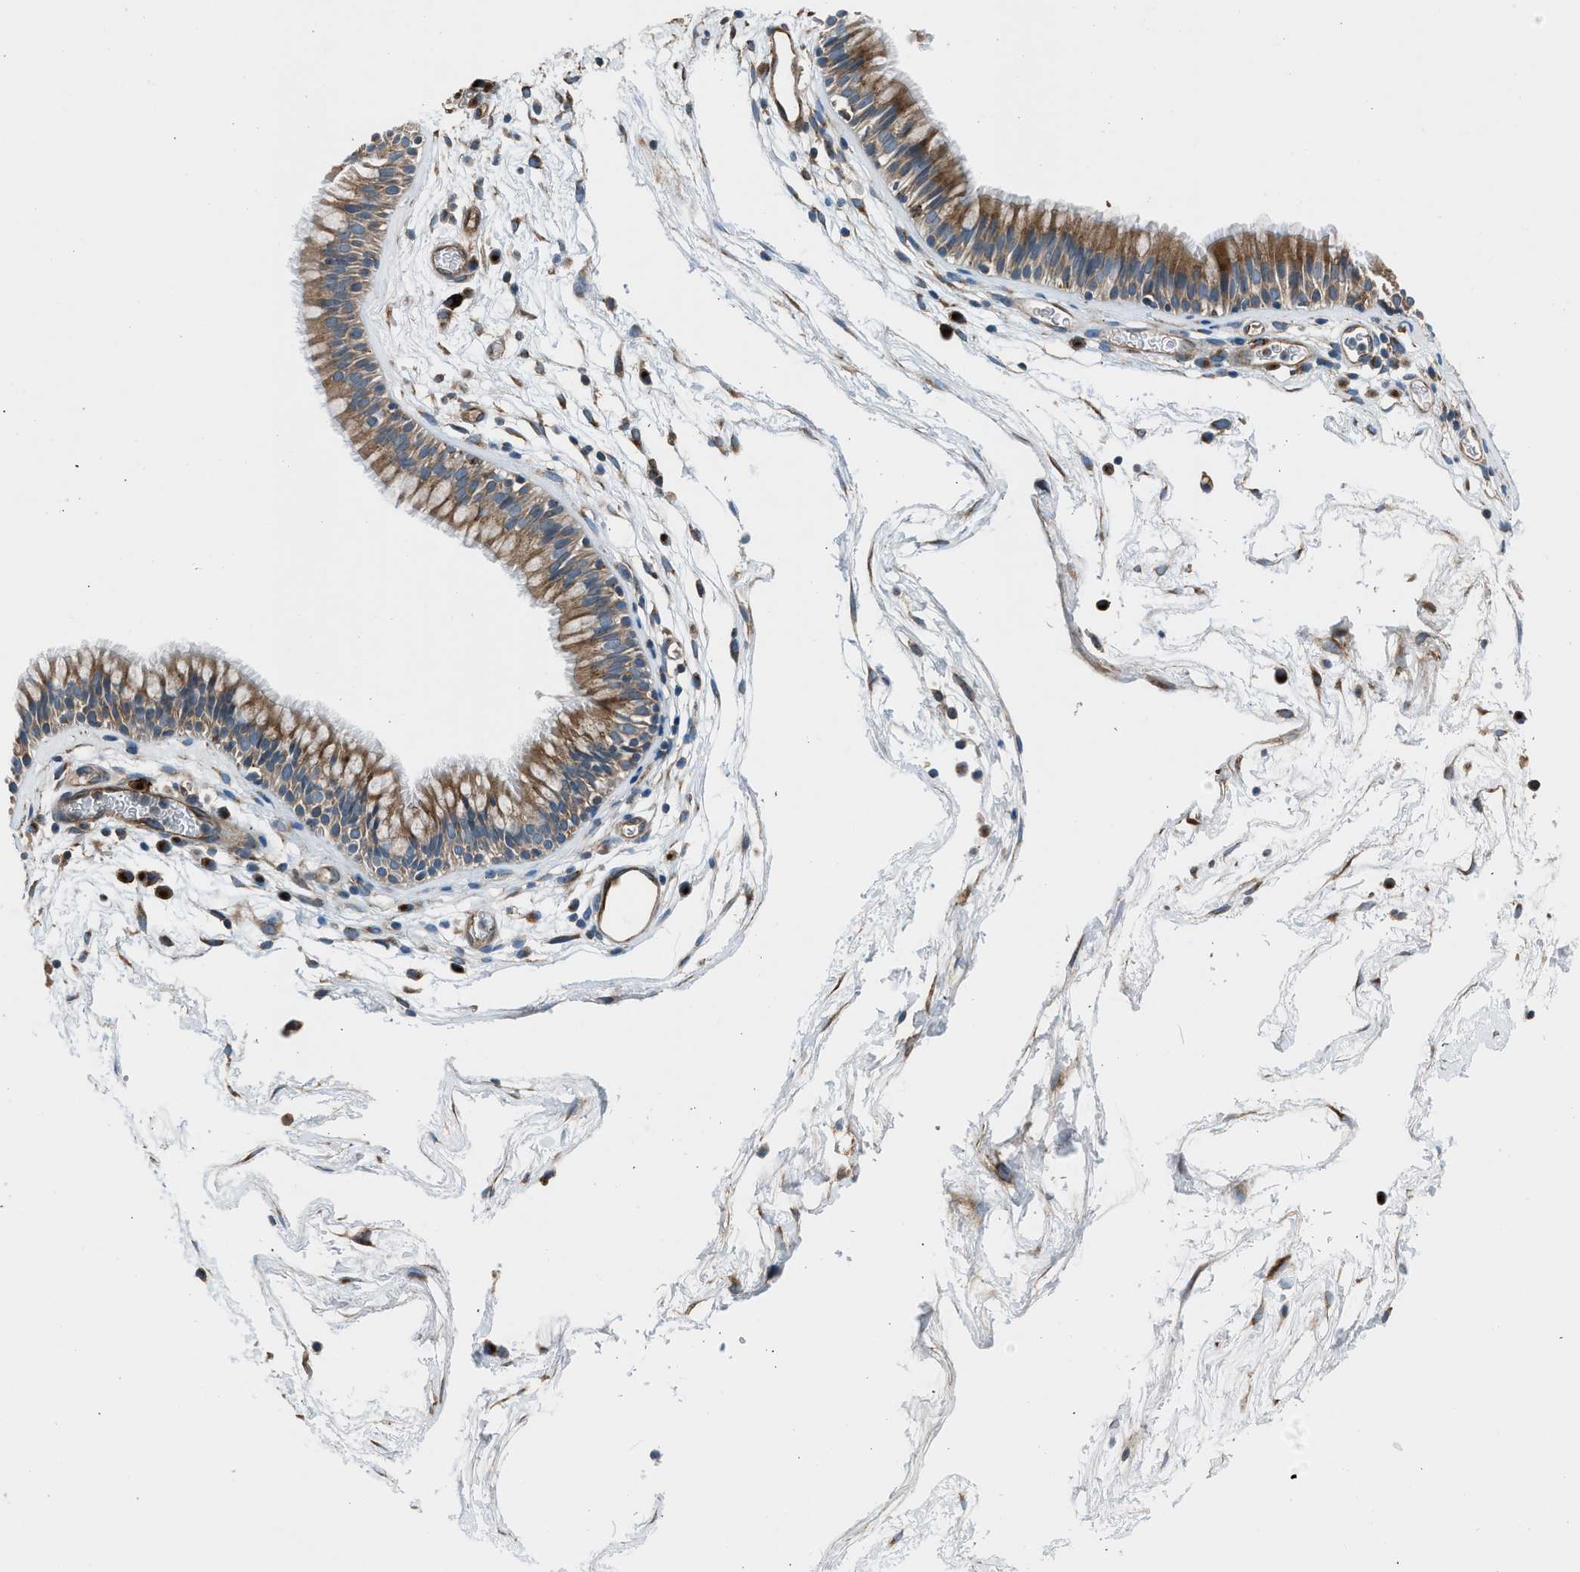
{"staining": {"intensity": "moderate", "quantity": ">75%", "location": "cytoplasmic/membranous"}, "tissue": "nasopharynx", "cell_type": "Respiratory epithelial cells", "image_type": "normal", "snomed": [{"axis": "morphology", "description": "Normal tissue, NOS"}, {"axis": "morphology", "description": "Inflammation, NOS"}, {"axis": "topography", "description": "Nasopharynx"}], "caption": "This histopathology image exhibits IHC staining of unremarkable human nasopharynx, with medium moderate cytoplasmic/membranous expression in approximately >75% of respiratory epithelial cells.", "gene": "LMBR1", "patient": {"sex": "male", "age": 48}}